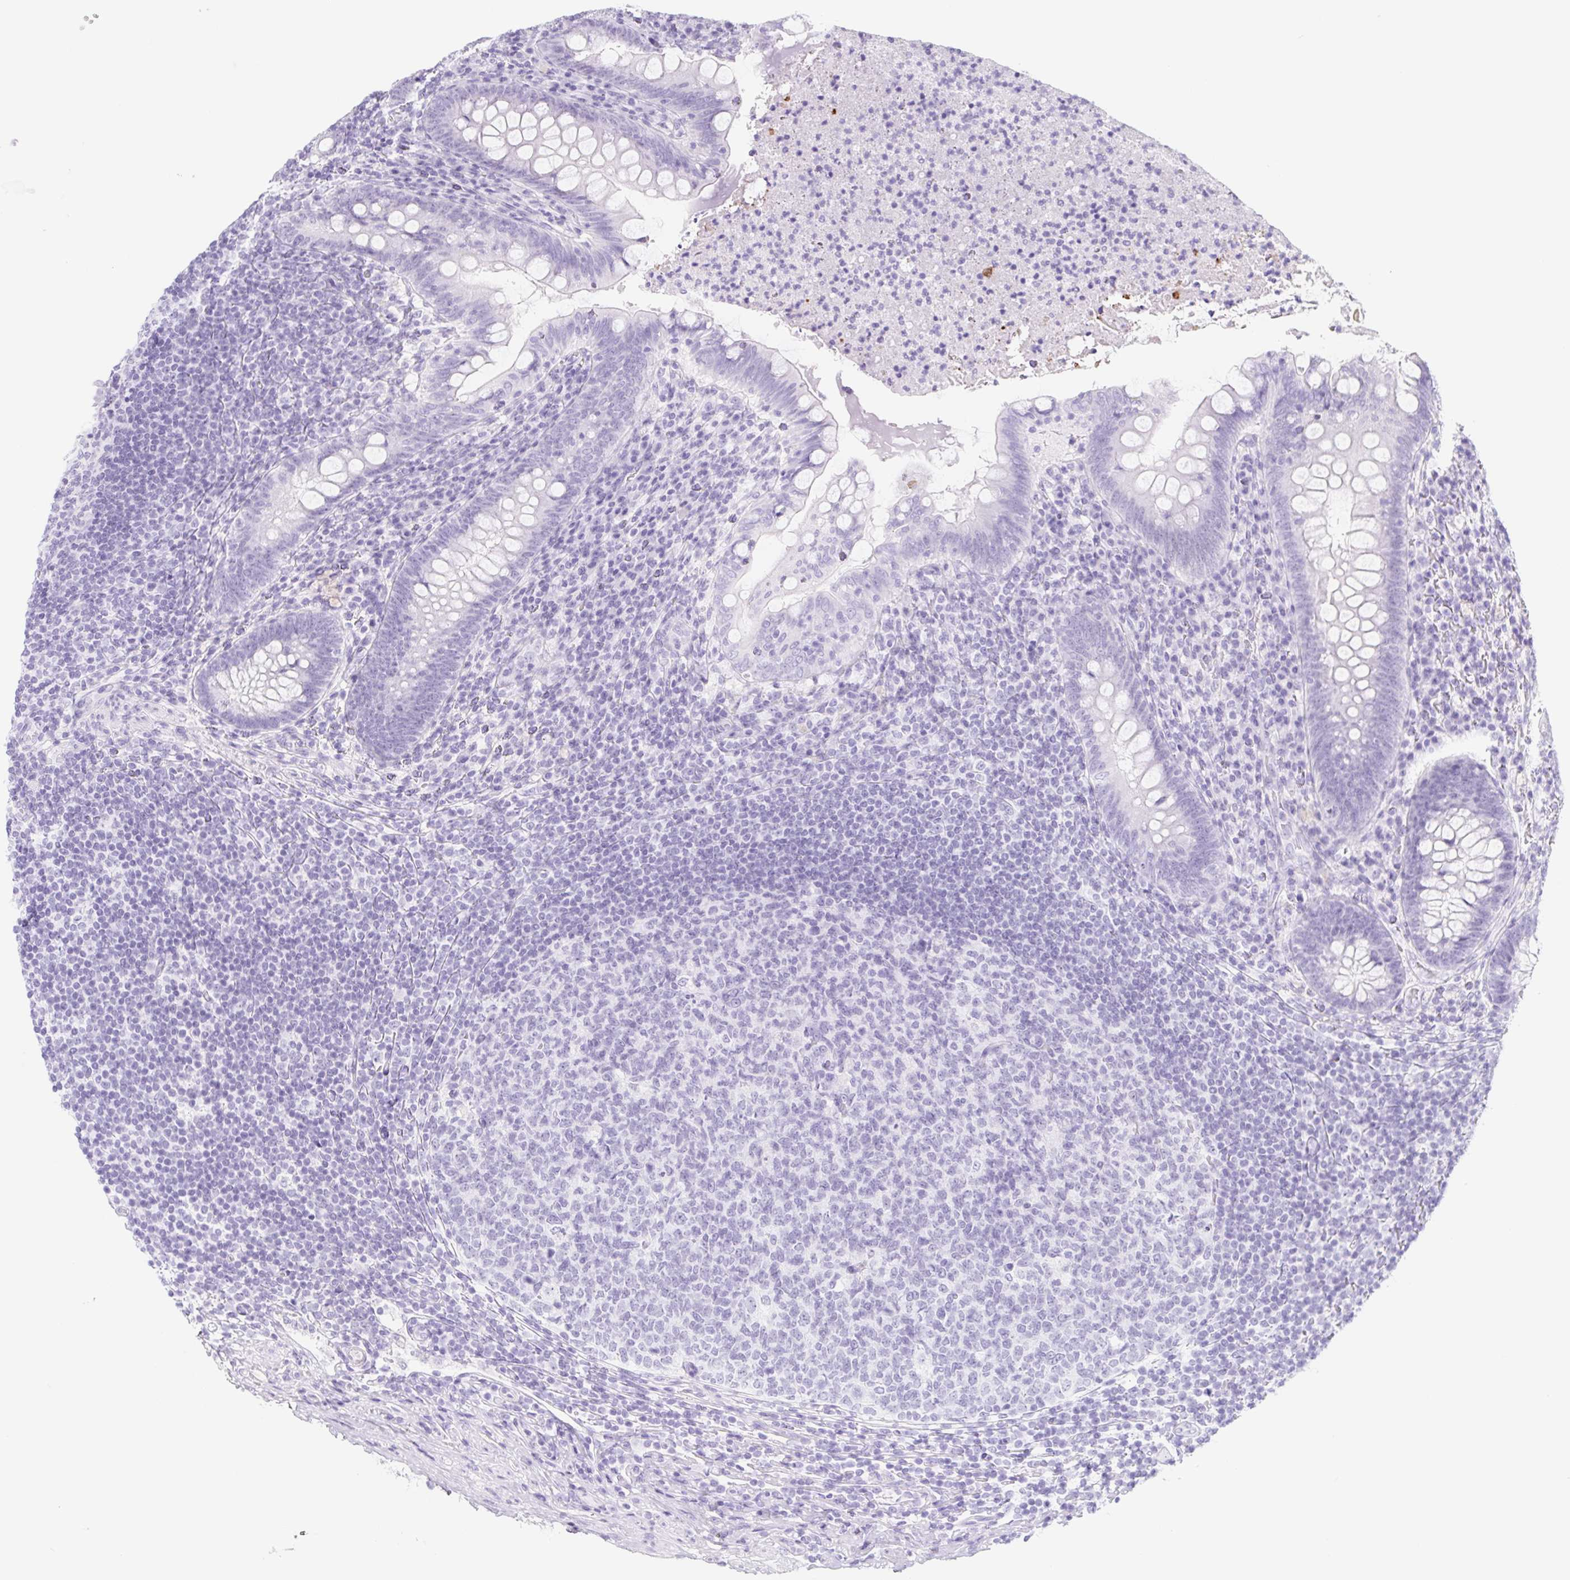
{"staining": {"intensity": "negative", "quantity": "none", "location": "none"}, "tissue": "appendix", "cell_type": "Glandular cells", "image_type": "normal", "snomed": [{"axis": "morphology", "description": "Normal tissue, NOS"}, {"axis": "topography", "description": "Appendix"}], "caption": "Immunohistochemistry (IHC) photomicrograph of normal appendix: human appendix stained with DAB demonstrates no significant protein positivity in glandular cells.", "gene": "CYP21A2", "patient": {"sex": "male", "age": 47}}